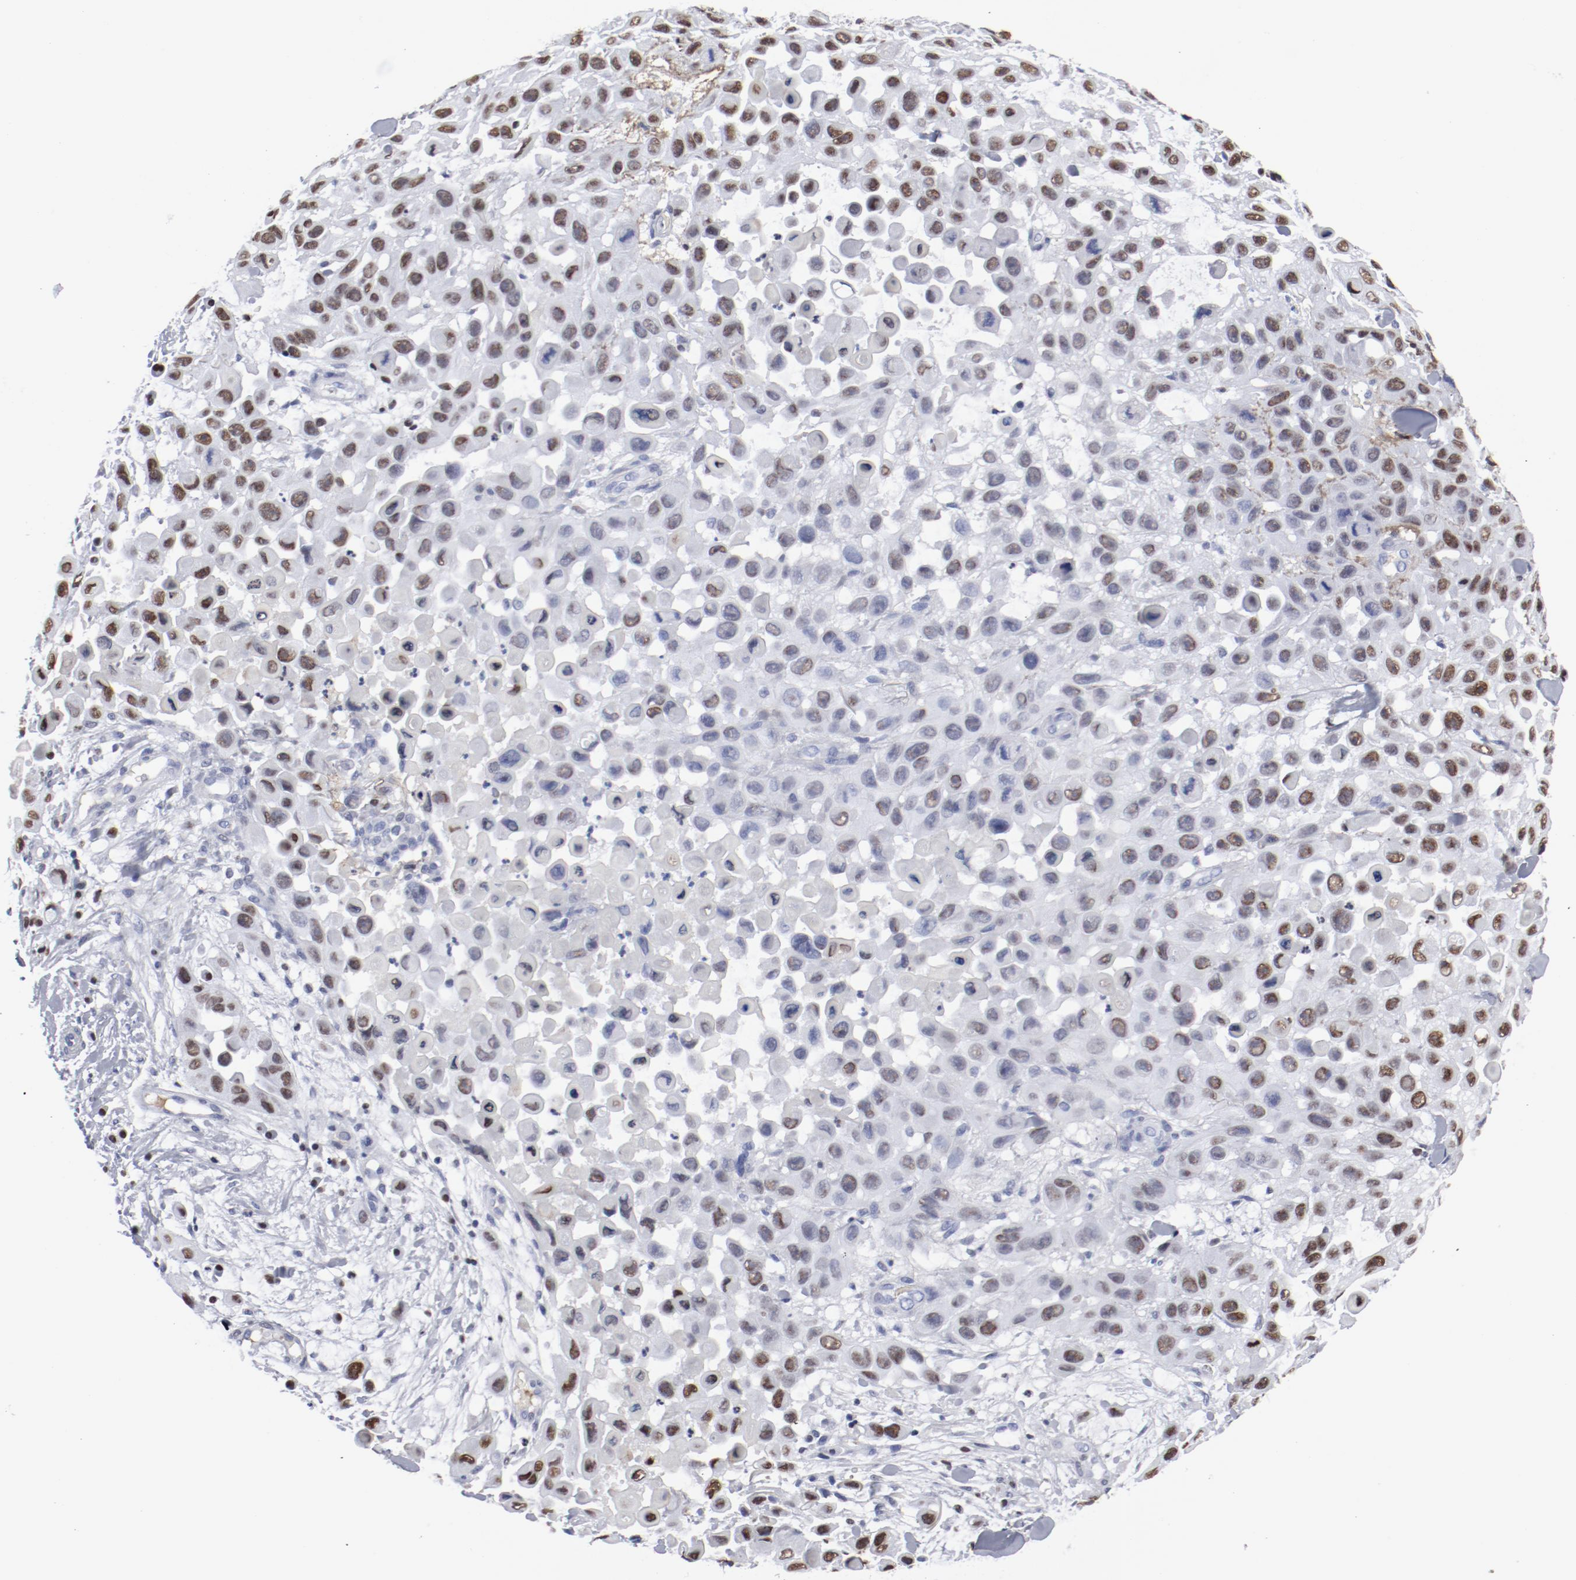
{"staining": {"intensity": "strong", "quantity": ">75%", "location": "nuclear"}, "tissue": "skin cancer", "cell_type": "Tumor cells", "image_type": "cancer", "snomed": [{"axis": "morphology", "description": "Squamous cell carcinoma, NOS"}, {"axis": "topography", "description": "Skin"}], "caption": "Immunohistochemical staining of human skin squamous cell carcinoma shows strong nuclear protein staining in approximately >75% of tumor cells.", "gene": "SMARCC2", "patient": {"sex": "male", "age": 81}}